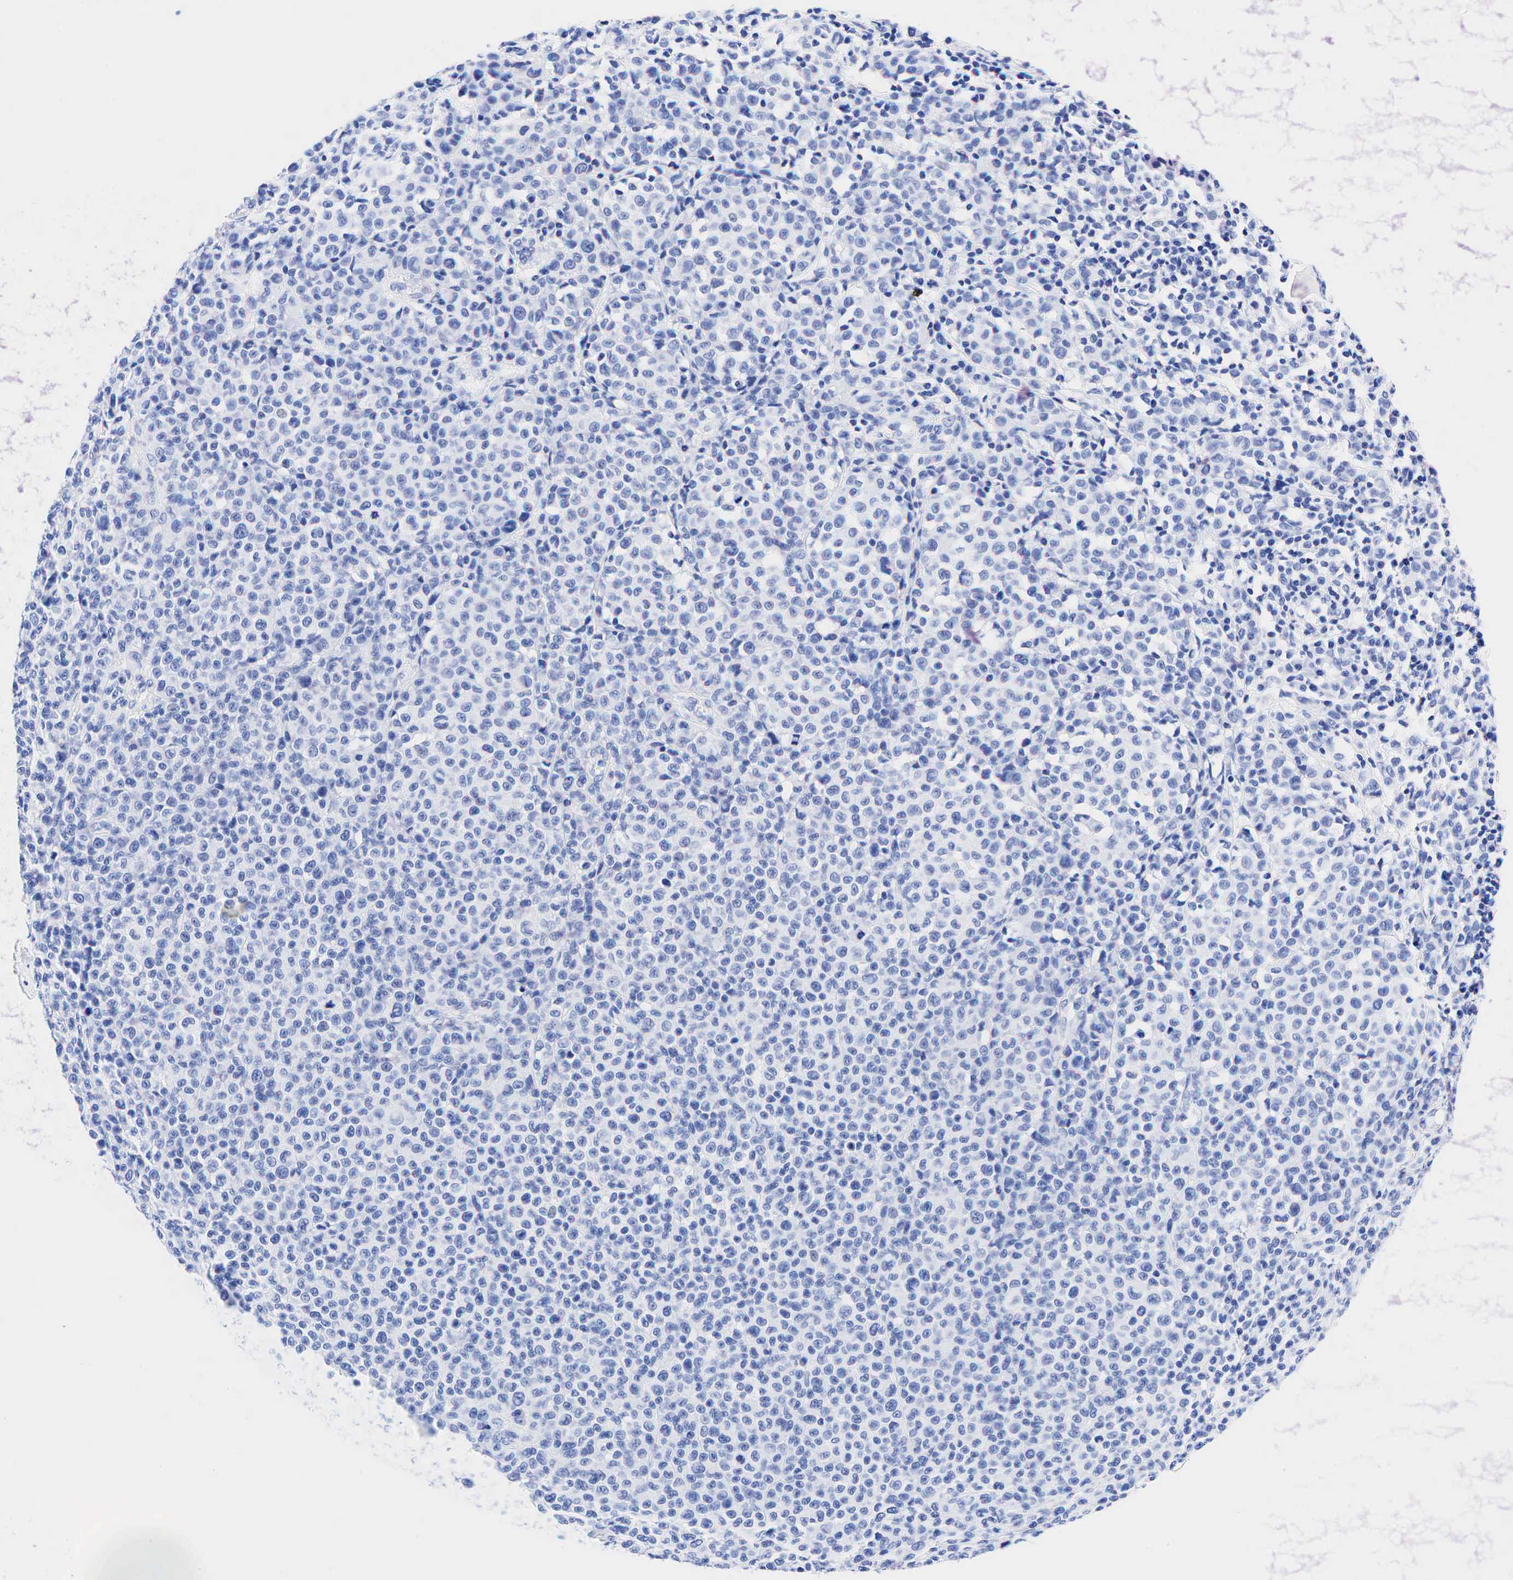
{"staining": {"intensity": "negative", "quantity": "none", "location": "none"}, "tissue": "melanoma", "cell_type": "Tumor cells", "image_type": "cancer", "snomed": [{"axis": "morphology", "description": "Malignant melanoma, Metastatic site"}, {"axis": "topography", "description": "Skin"}], "caption": "An IHC photomicrograph of malignant melanoma (metastatic site) is shown. There is no staining in tumor cells of malignant melanoma (metastatic site). The staining is performed using DAB (3,3'-diaminobenzidine) brown chromogen with nuclei counter-stained in using hematoxylin.", "gene": "KRT19", "patient": {"sex": "male", "age": 32}}